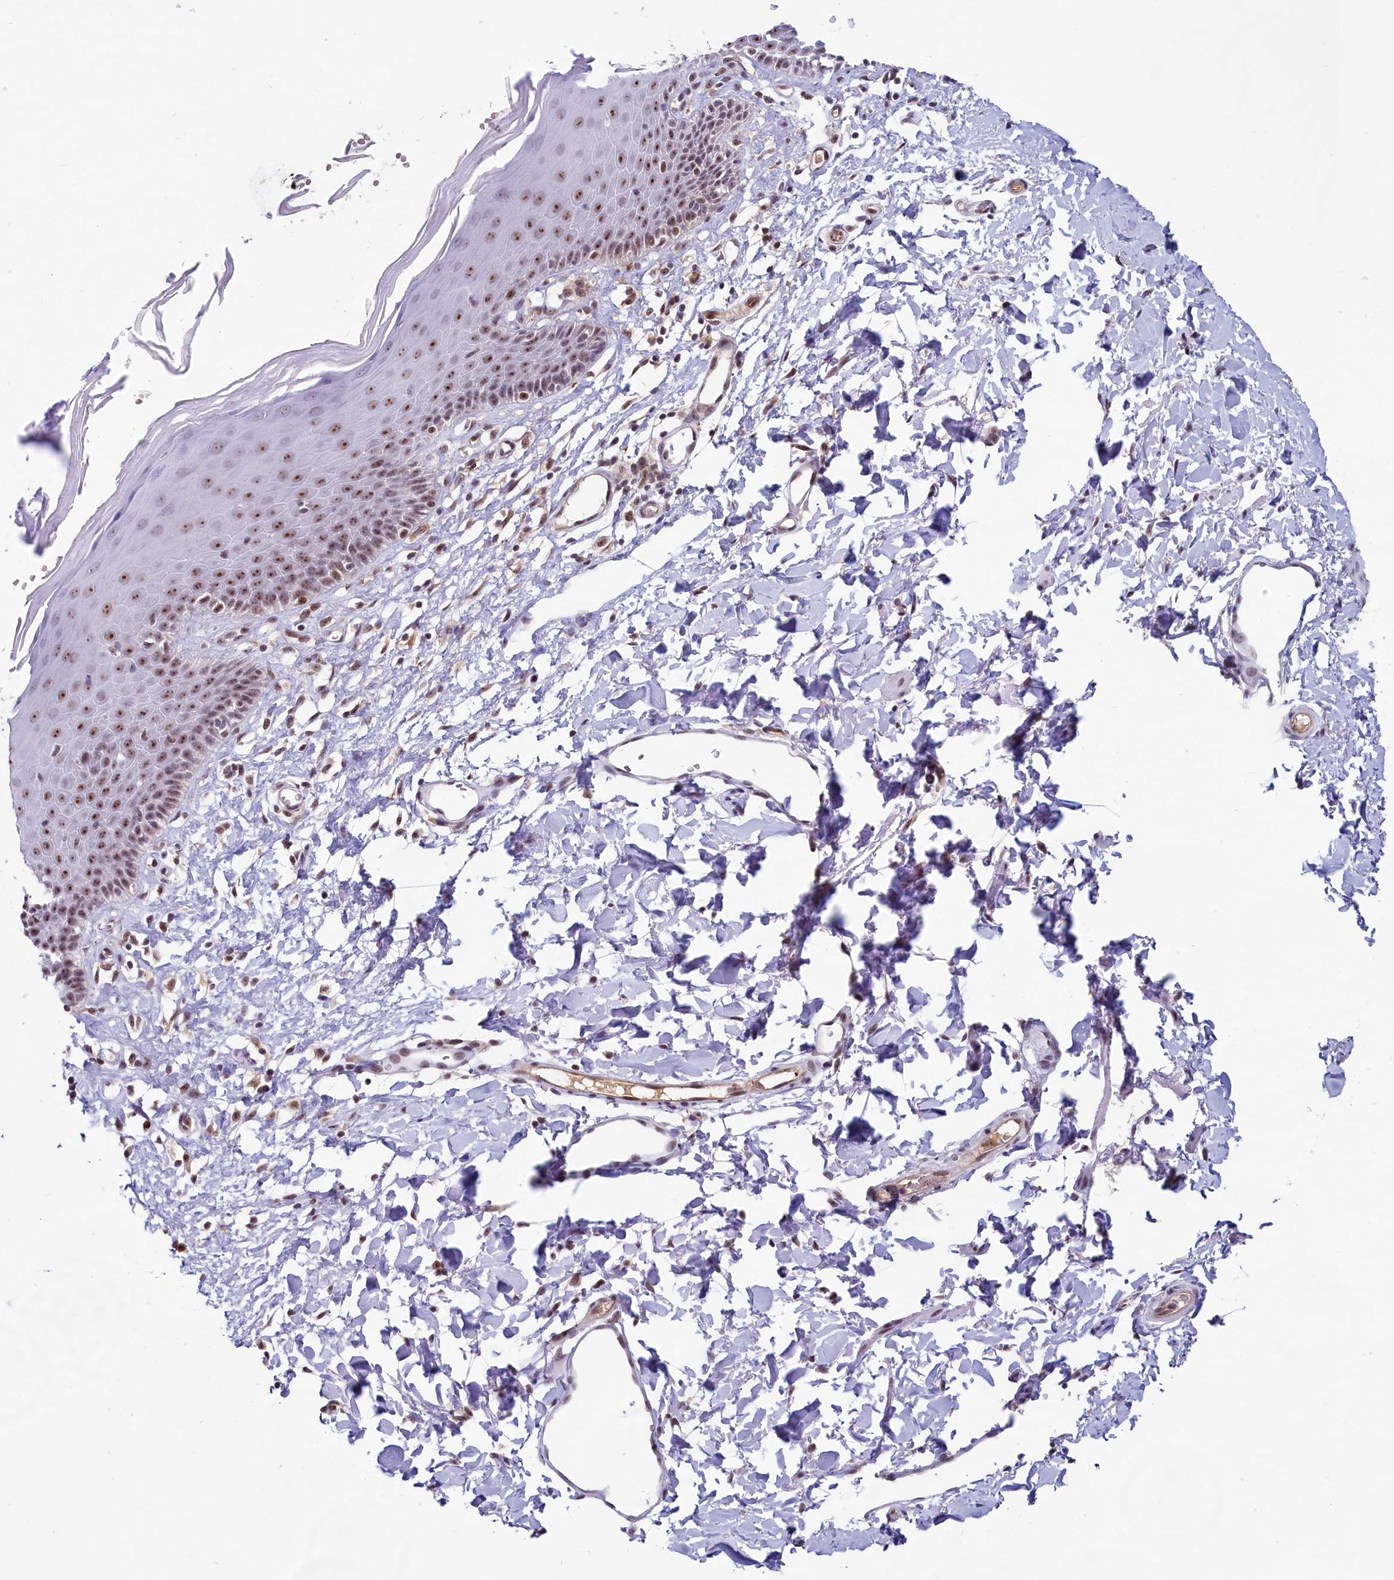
{"staining": {"intensity": "moderate", "quantity": ">75%", "location": "nuclear"}, "tissue": "skin", "cell_type": "Epidermal cells", "image_type": "normal", "snomed": [{"axis": "morphology", "description": "Normal tissue, NOS"}, {"axis": "topography", "description": "Vulva"}], "caption": "Skin stained with DAB (3,3'-diaminobenzidine) IHC exhibits medium levels of moderate nuclear staining in approximately >75% of epidermal cells. The protein is shown in brown color, while the nuclei are stained blue.", "gene": "C1D", "patient": {"sex": "female", "age": 68}}